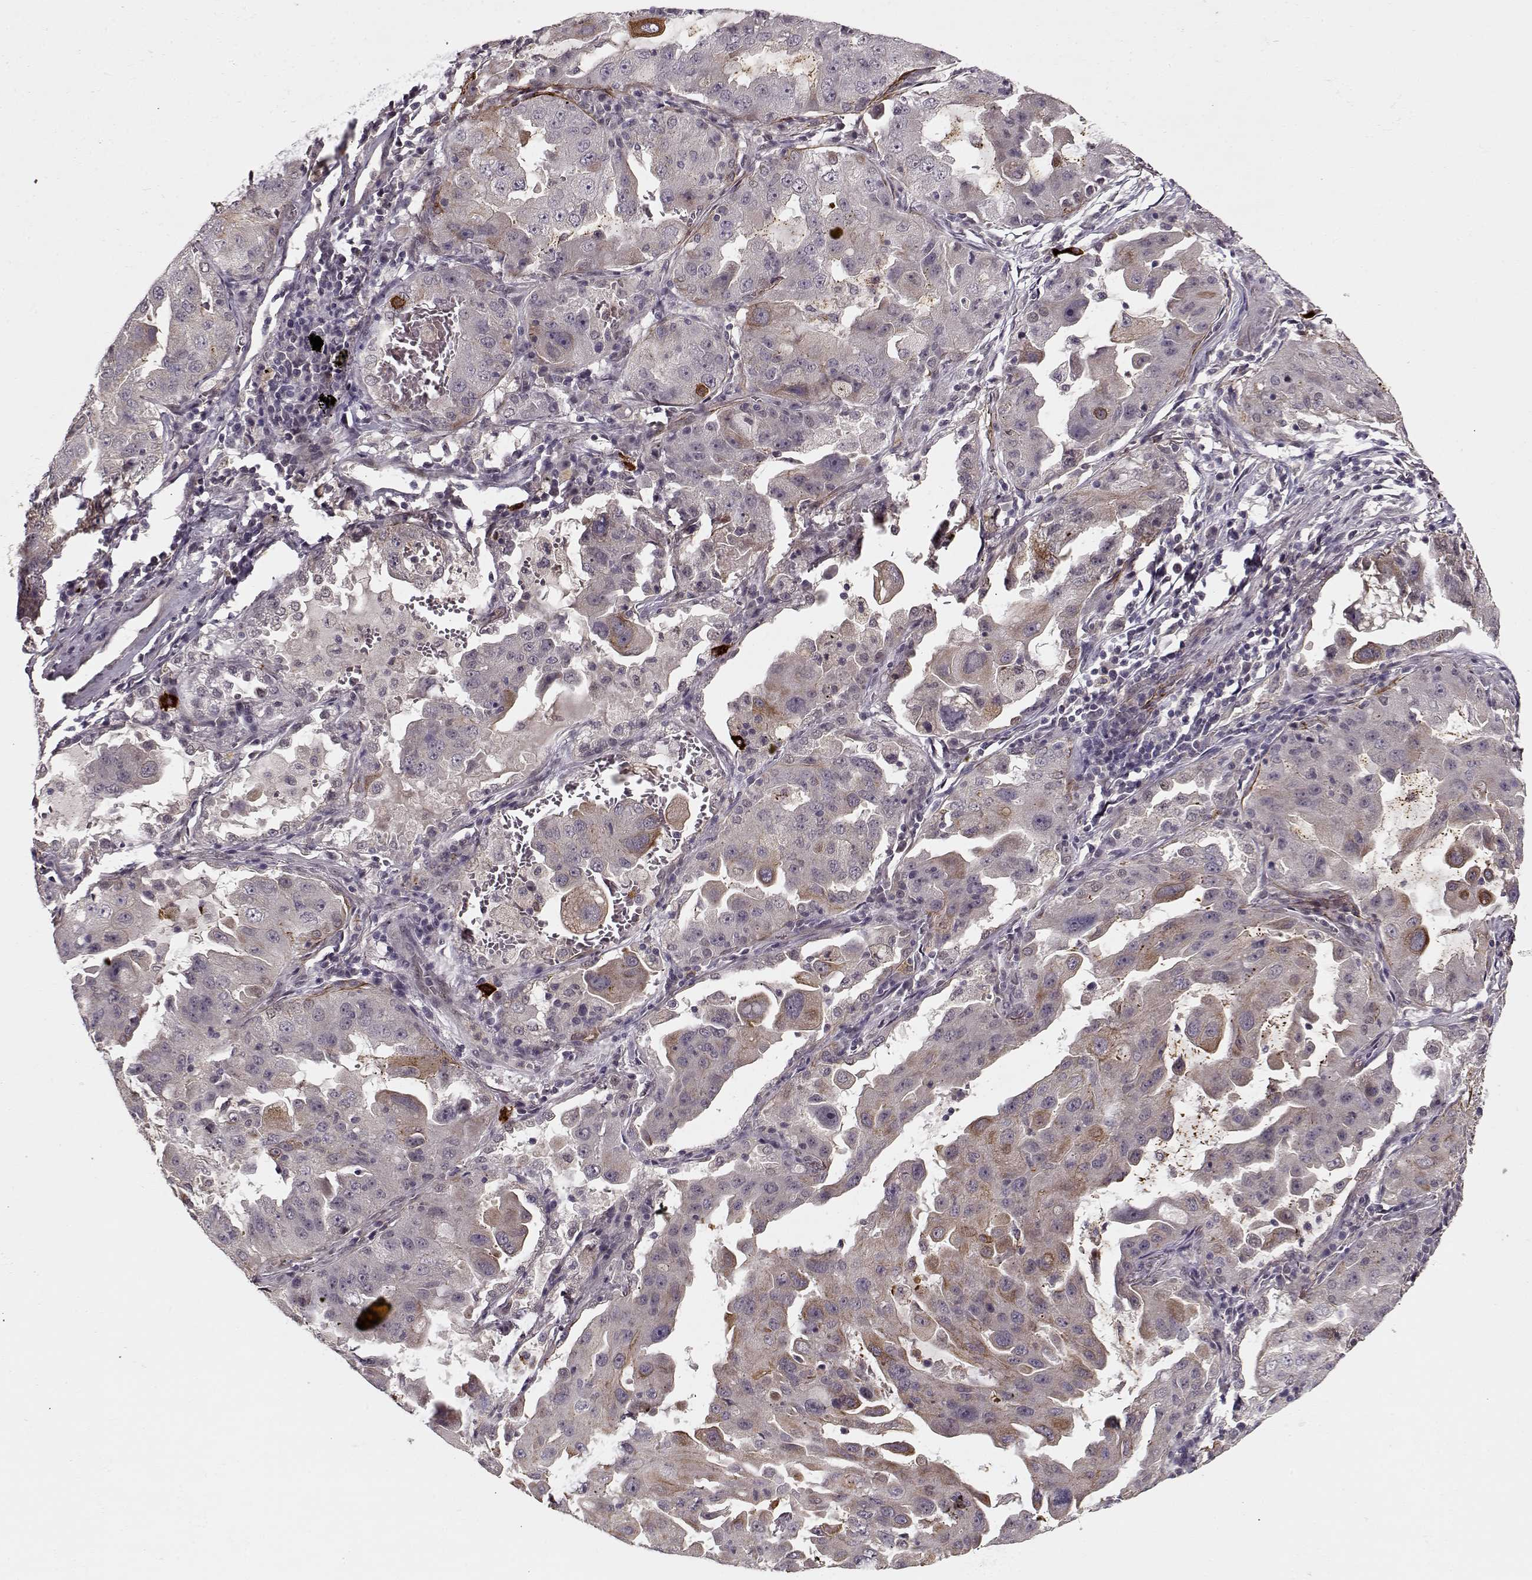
{"staining": {"intensity": "moderate", "quantity": "<25%", "location": "cytoplasmic/membranous"}, "tissue": "lung cancer", "cell_type": "Tumor cells", "image_type": "cancer", "snomed": [{"axis": "morphology", "description": "Adenocarcinoma, NOS"}, {"axis": "topography", "description": "Lung"}], "caption": "Protein expression analysis of lung cancer reveals moderate cytoplasmic/membranous expression in approximately <25% of tumor cells.", "gene": "DENND4B", "patient": {"sex": "female", "age": 61}}